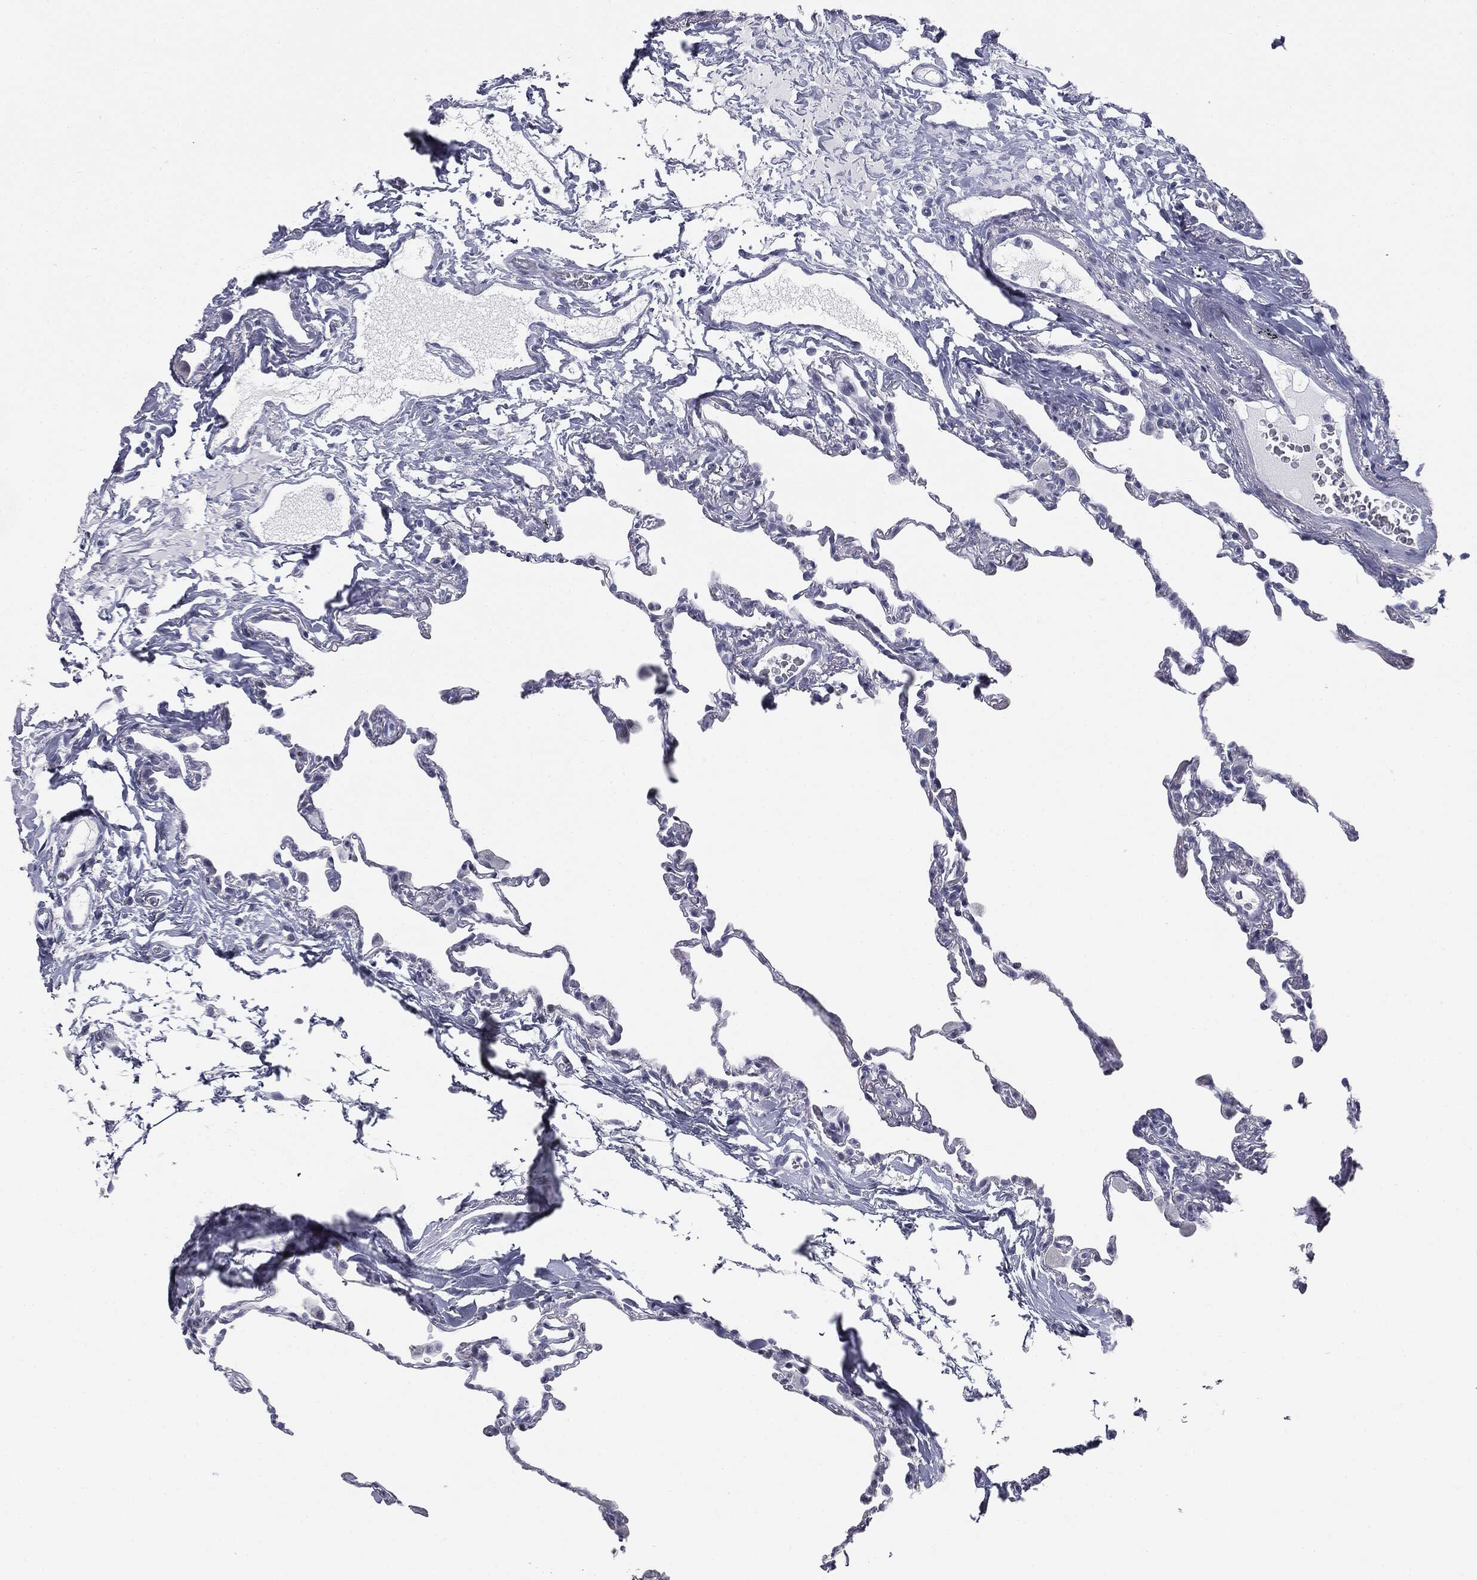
{"staining": {"intensity": "negative", "quantity": "none", "location": "none"}, "tissue": "lung", "cell_type": "Alveolar cells", "image_type": "normal", "snomed": [{"axis": "morphology", "description": "Normal tissue, NOS"}, {"axis": "topography", "description": "Lung"}], "caption": "DAB (3,3'-diaminobenzidine) immunohistochemical staining of benign human lung exhibits no significant expression in alveolar cells. (DAB immunohistochemistry (IHC) visualized using brightfield microscopy, high magnification).", "gene": "TPO", "patient": {"sex": "female", "age": 57}}